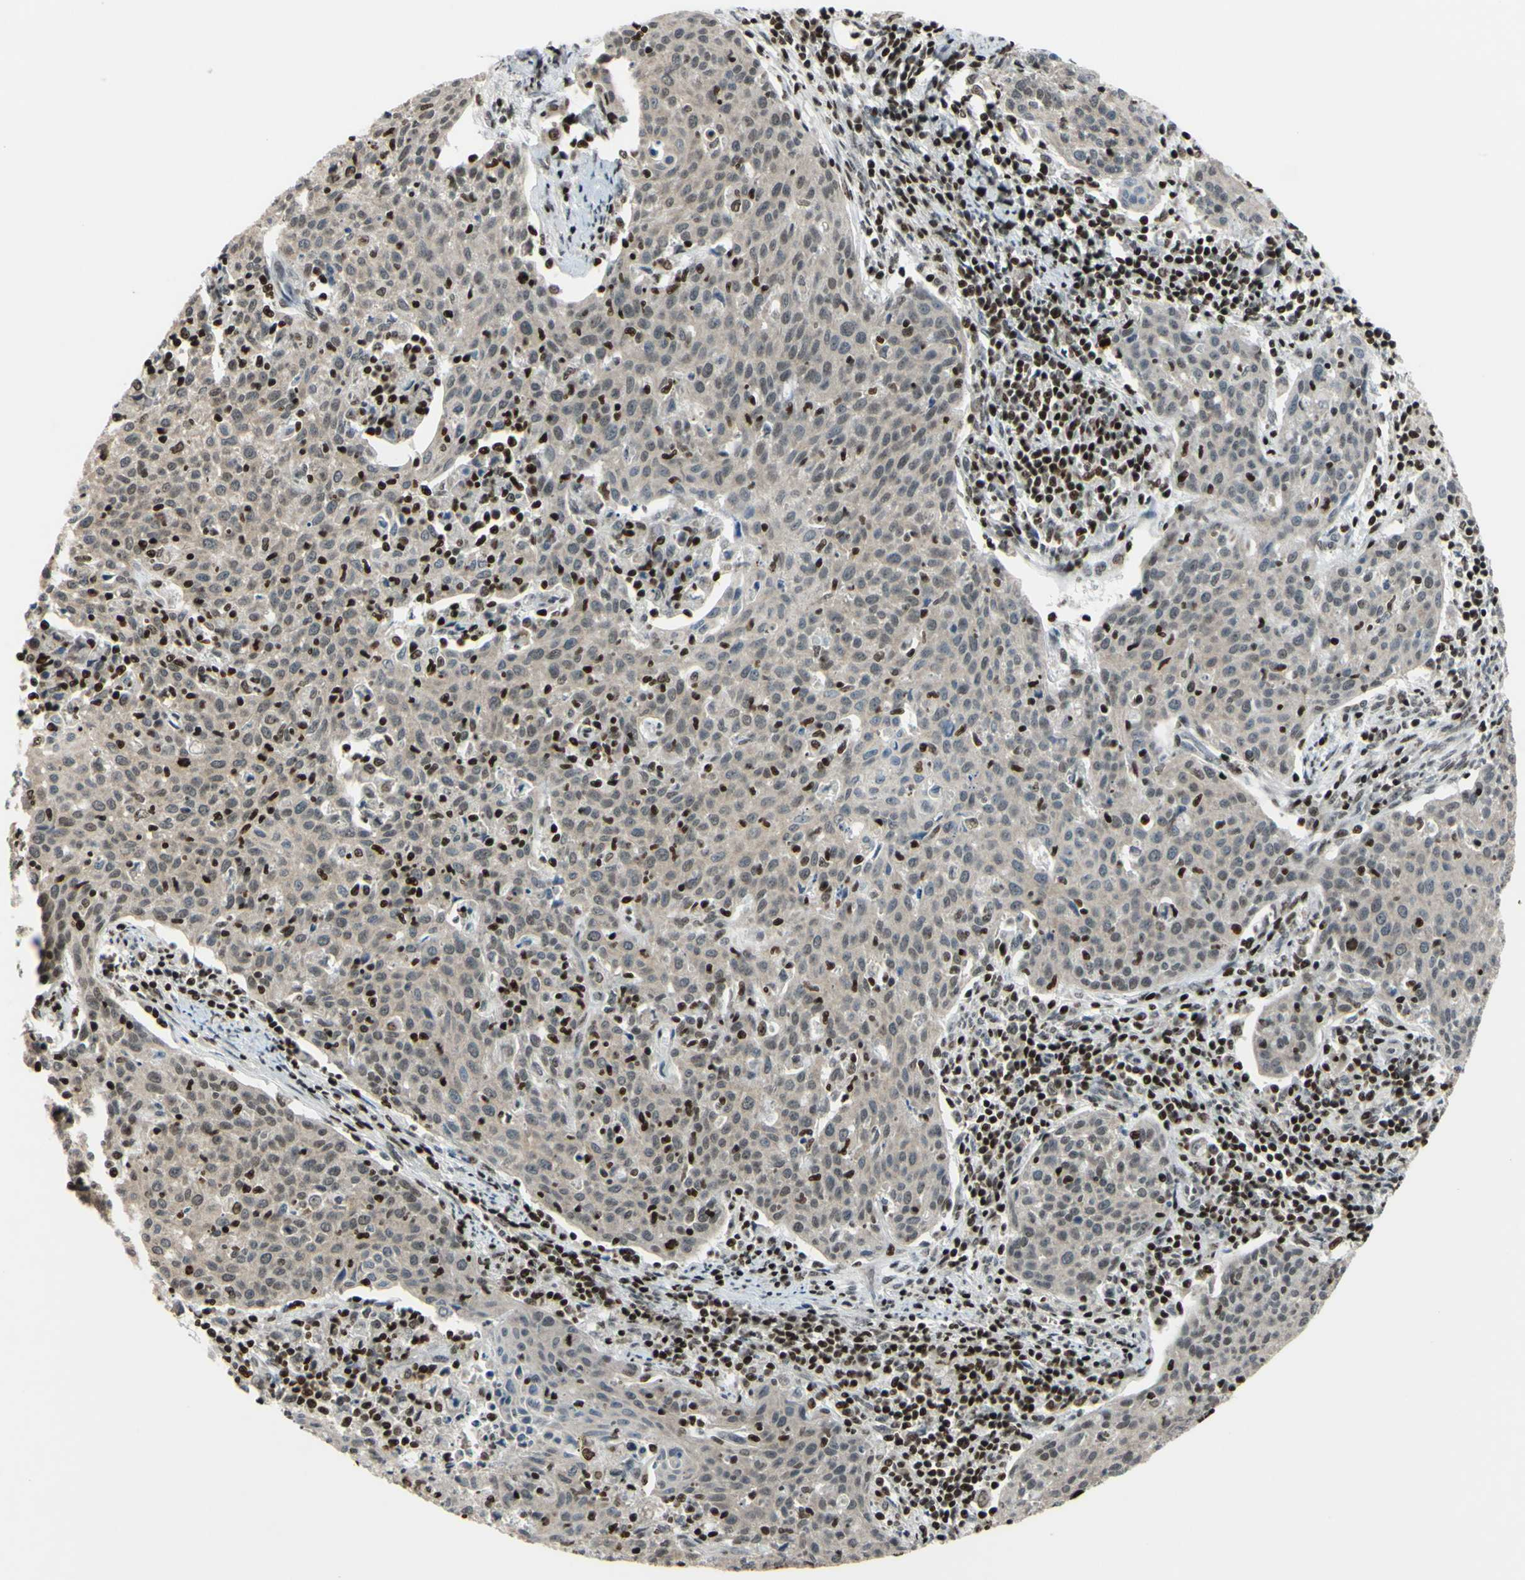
{"staining": {"intensity": "weak", "quantity": ">75%", "location": "cytoplasmic/membranous"}, "tissue": "cervical cancer", "cell_type": "Tumor cells", "image_type": "cancer", "snomed": [{"axis": "morphology", "description": "Squamous cell carcinoma, NOS"}, {"axis": "topography", "description": "Cervix"}], "caption": "Tumor cells exhibit low levels of weak cytoplasmic/membranous staining in about >75% of cells in cervical cancer.", "gene": "SP4", "patient": {"sex": "female", "age": 38}}